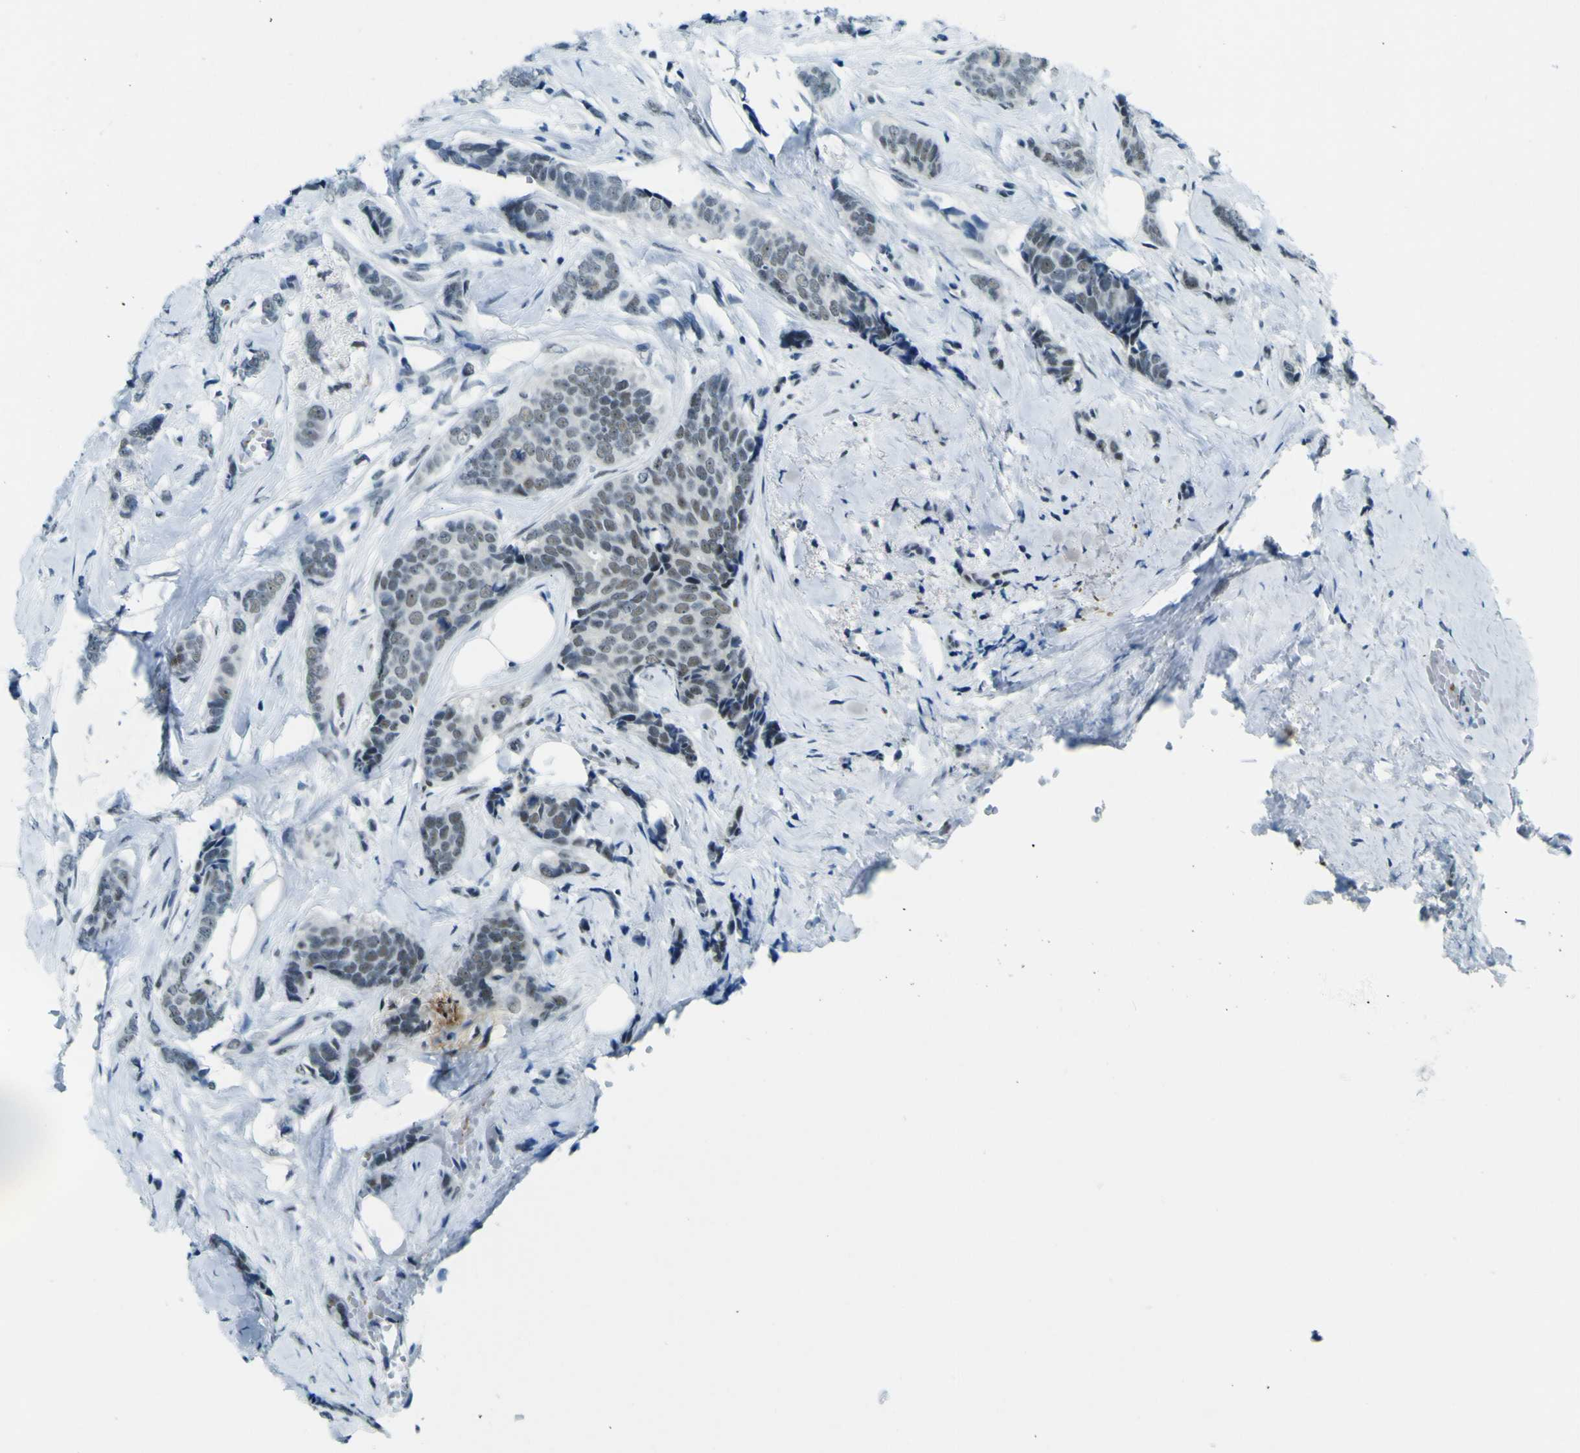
{"staining": {"intensity": "weak", "quantity": "<25%", "location": "nuclear"}, "tissue": "breast cancer", "cell_type": "Tumor cells", "image_type": "cancer", "snomed": [{"axis": "morphology", "description": "Lobular carcinoma"}, {"axis": "topography", "description": "Skin"}, {"axis": "topography", "description": "Breast"}], "caption": "A histopathology image of human breast lobular carcinoma is negative for staining in tumor cells. The staining is performed using DAB brown chromogen with nuclei counter-stained in using hematoxylin.", "gene": "CEBPG", "patient": {"sex": "female", "age": 46}}